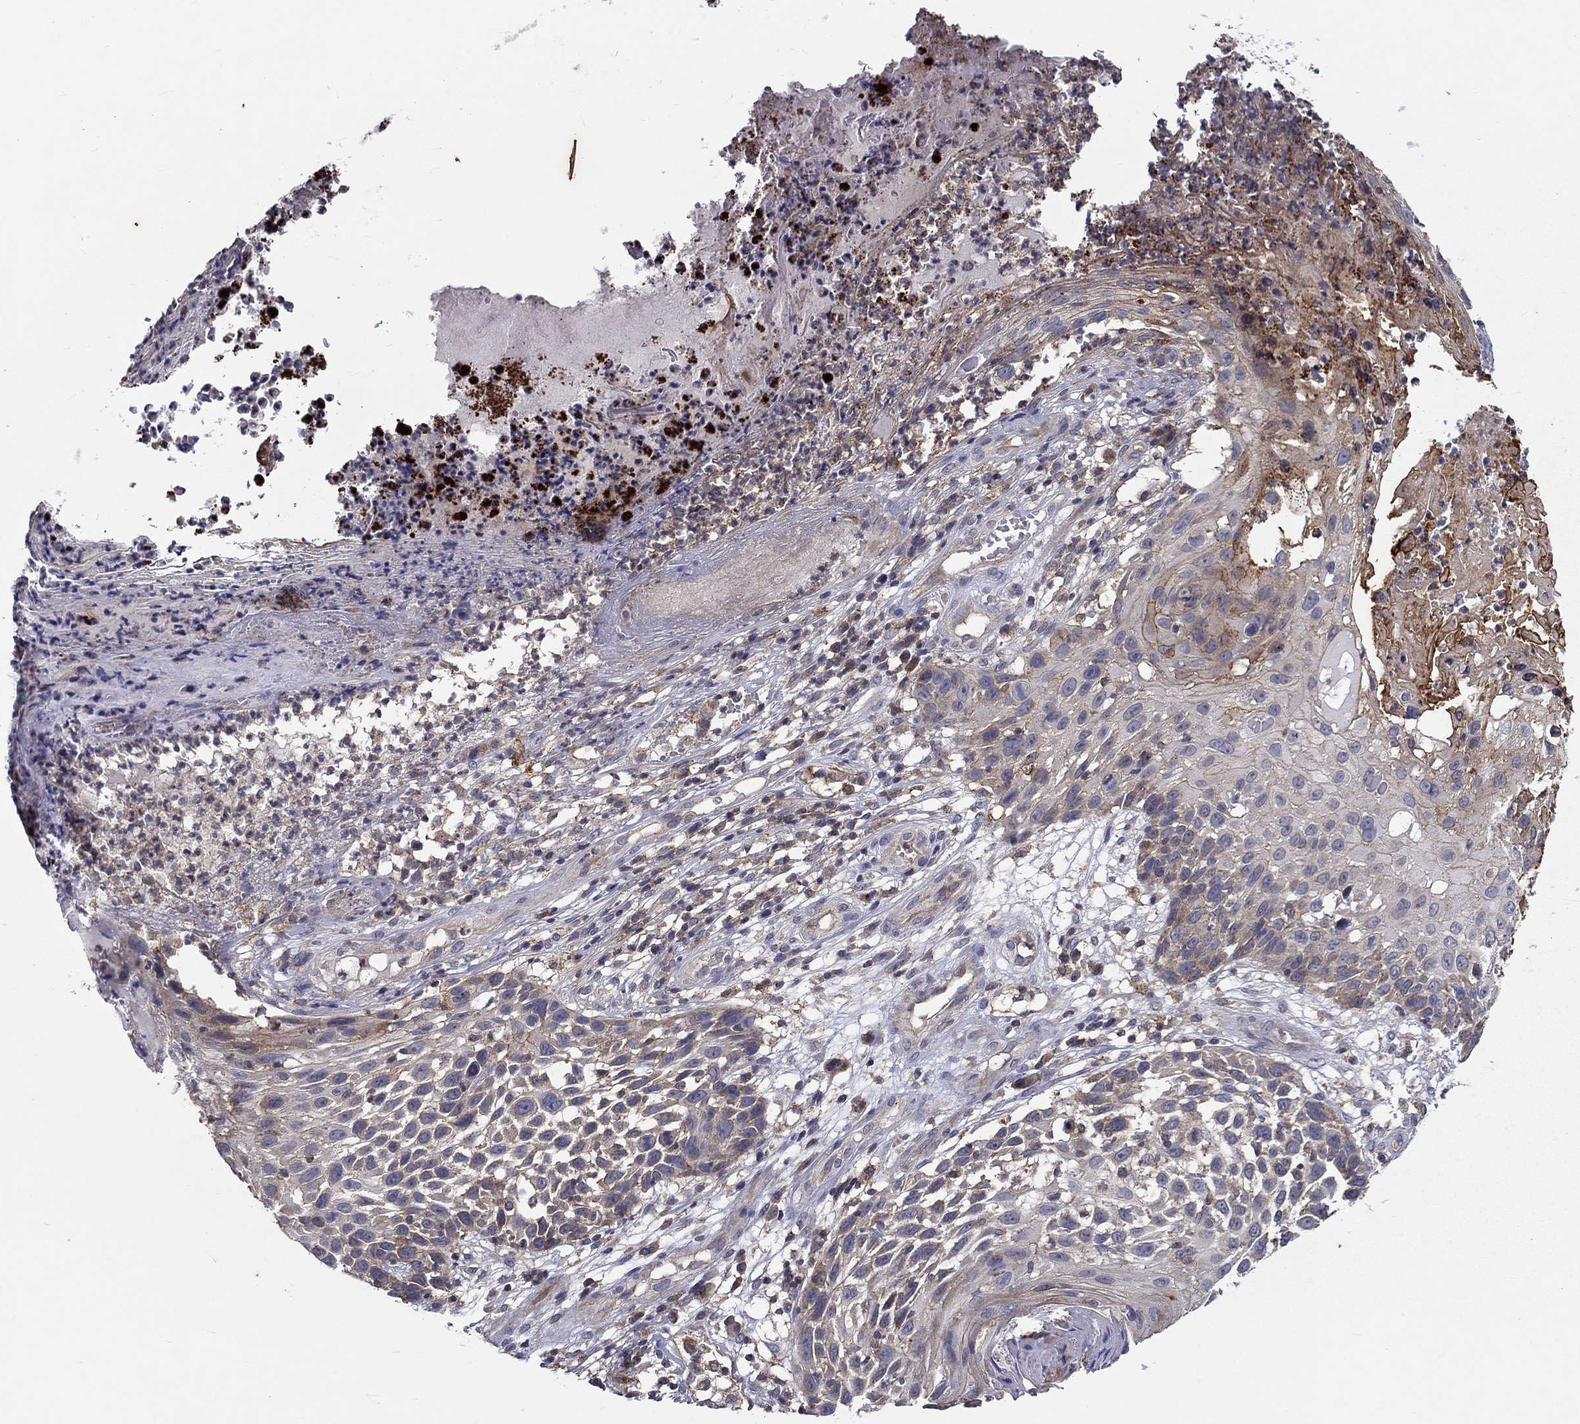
{"staining": {"intensity": "negative", "quantity": "none", "location": "none"}, "tissue": "skin cancer", "cell_type": "Tumor cells", "image_type": "cancer", "snomed": [{"axis": "morphology", "description": "Squamous cell carcinoma, NOS"}, {"axis": "topography", "description": "Skin"}], "caption": "Tumor cells are negative for brown protein staining in skin squamous cell carcinoma. (DAB (3,3'-diaminobenzidine) immunohistochemistry, high magnification).", "gene": "ALDH4A1", "patient": {"sex": "male", "age": 92}}